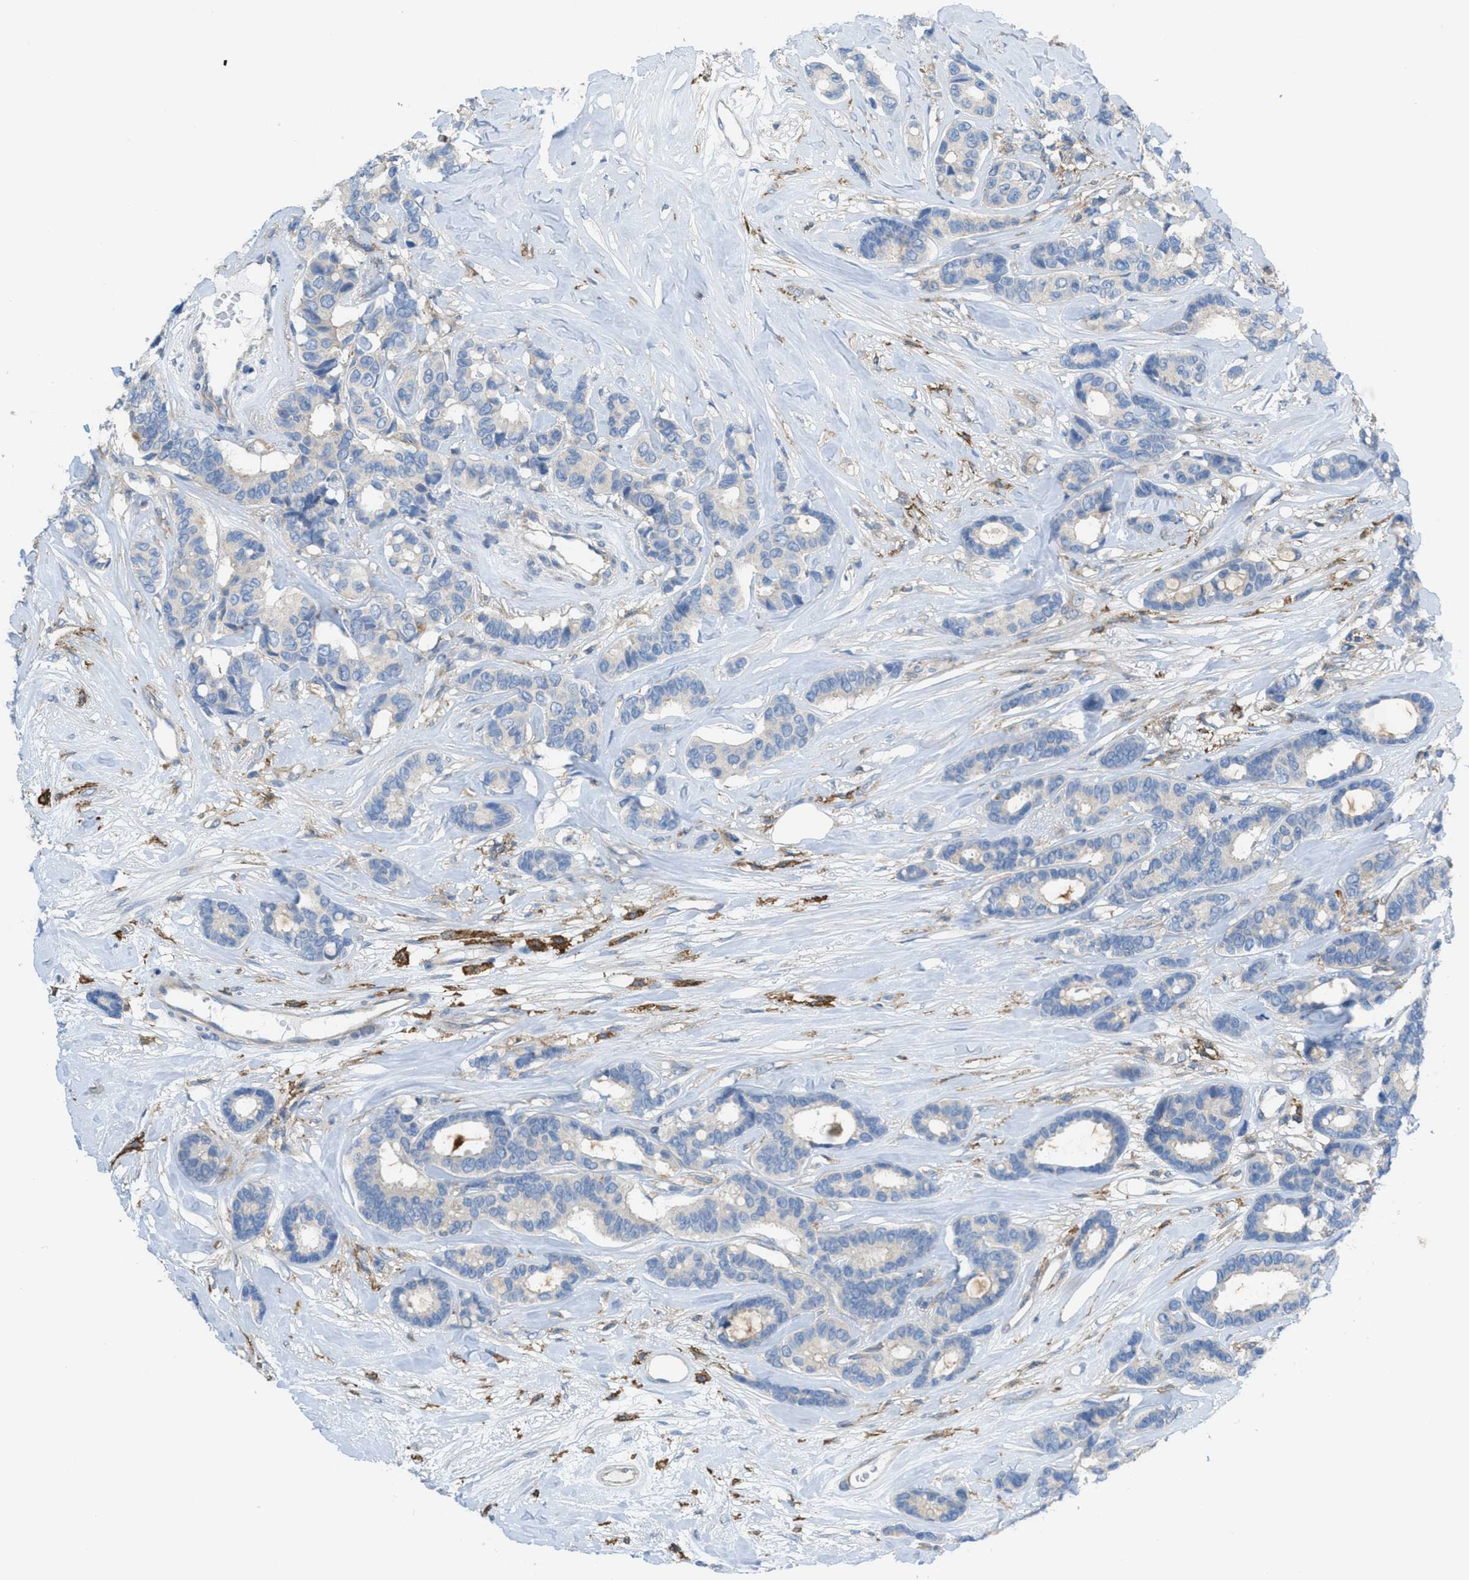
{"staining": {"intensity": "negative", "quantity": "none", "location": "none"}, "tissue": "breast cancer", "cell_type": "Tumor cells", "image_type": "cancer", "snomed": [{"axis": "morphology", "description": "Duct carcinoma"}, {"axis": "topography", "description": "Breast"}], "caption": "Tumor cells are negative for protein expression in human breast cancer. (DAB (3,3'-diaminobenzidine) immunohistochemistry with hematoxylin counter stain).", "gene": "EGFR", "patient": {"sex": "female", "age": 87}}